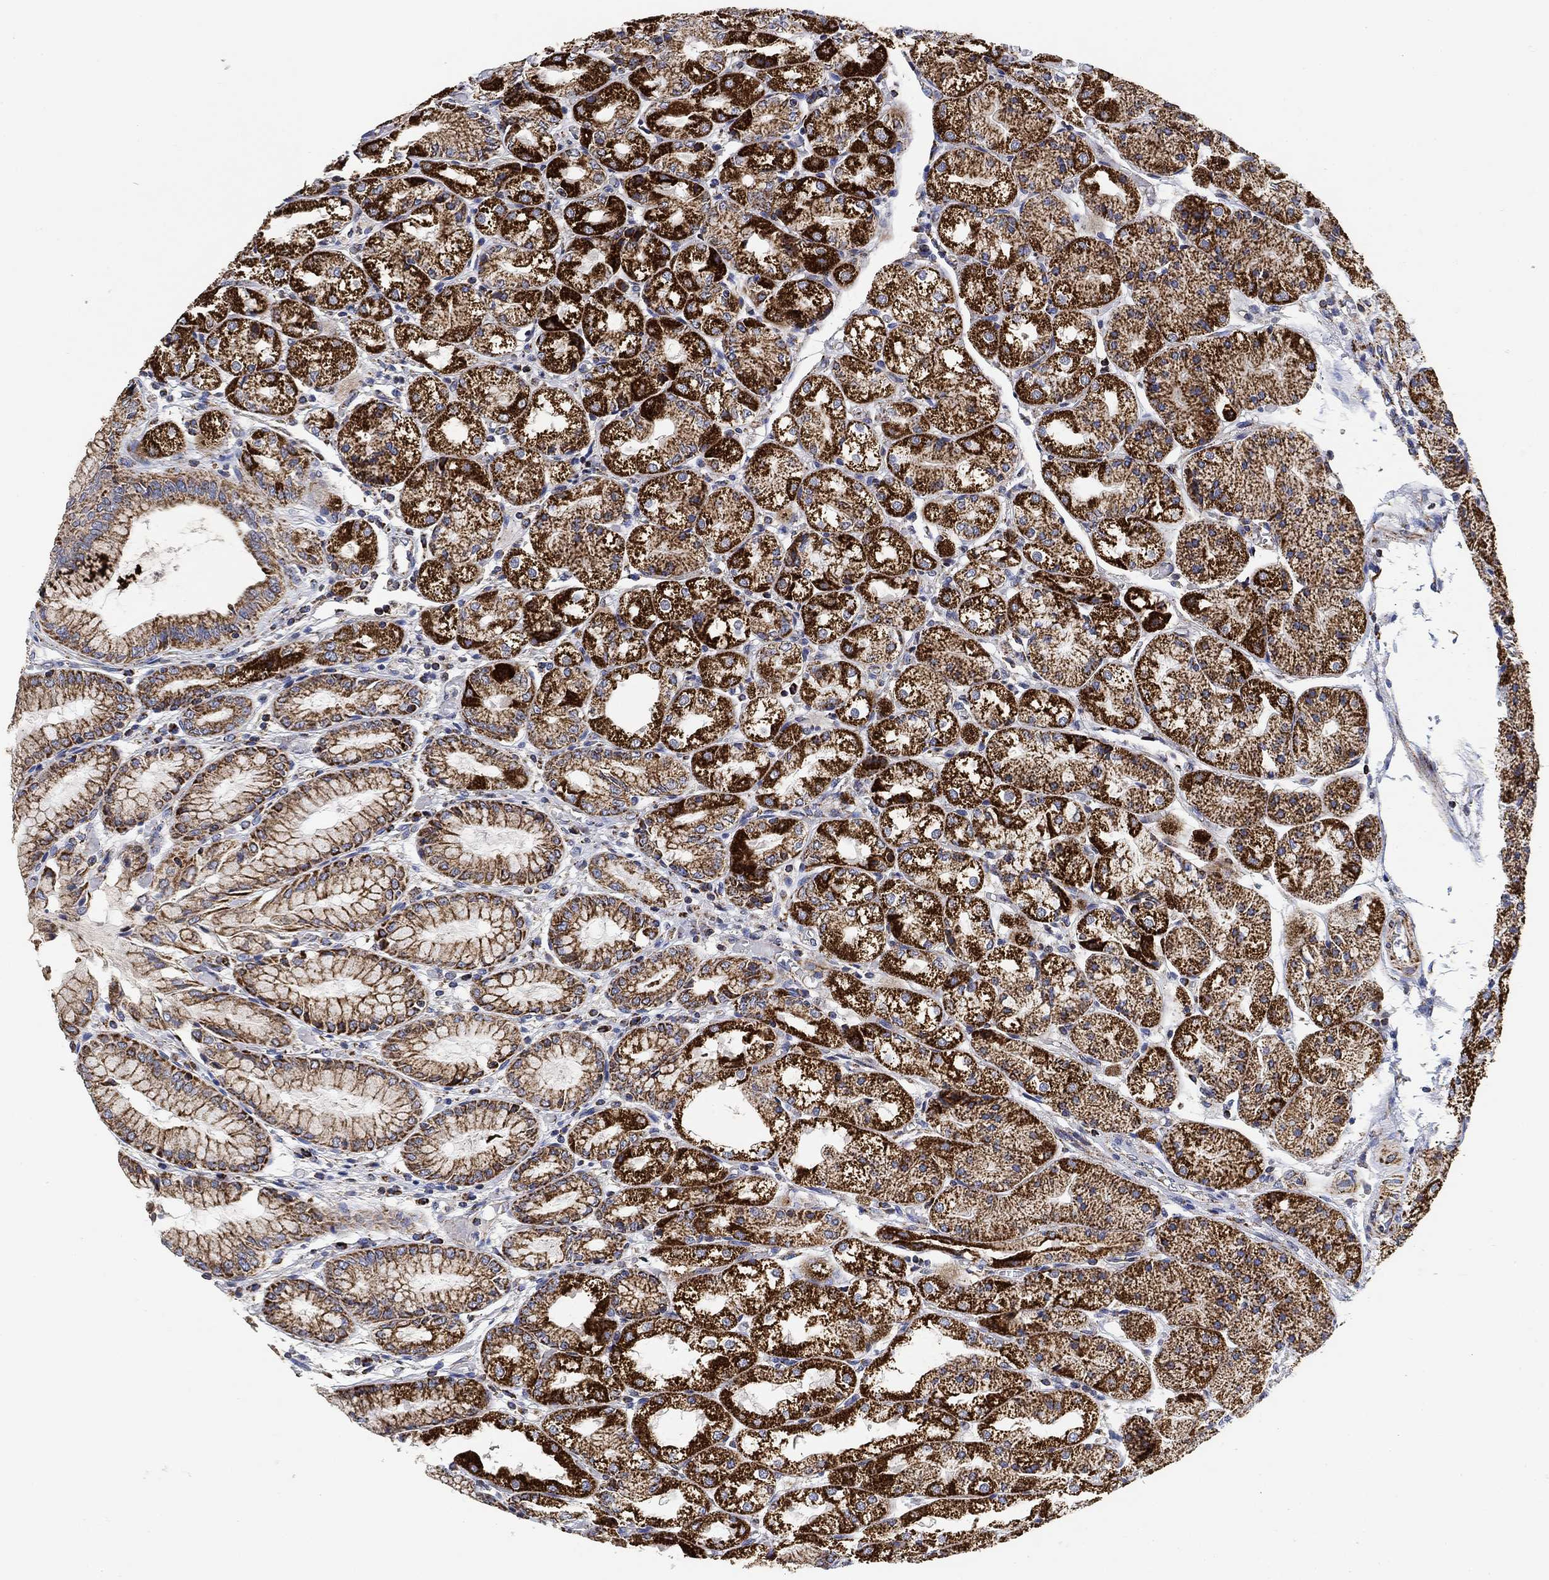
{"staining": {"intensity": "strong", "quantity": "25%-75%", "location": "cytoplasmic/membranous"}, "tissue": "stomach", "cell_type": "Glandular cells", "image_type": "normal", "snomed": [{"axis": "morphology", "description": "Normal tissue, NOS"}, {"axis": "topography", "description": "Stomach, upper"}], "caption": "Strong cytoplasmic/membranous staining is identified in approximately 25%-75% of glandular cells in benign stomach. (DAB IHC with brightfield microscopy, high magnification).", "gene": "NDUFS3", "patient": {"sex": "male", "age": 72}}